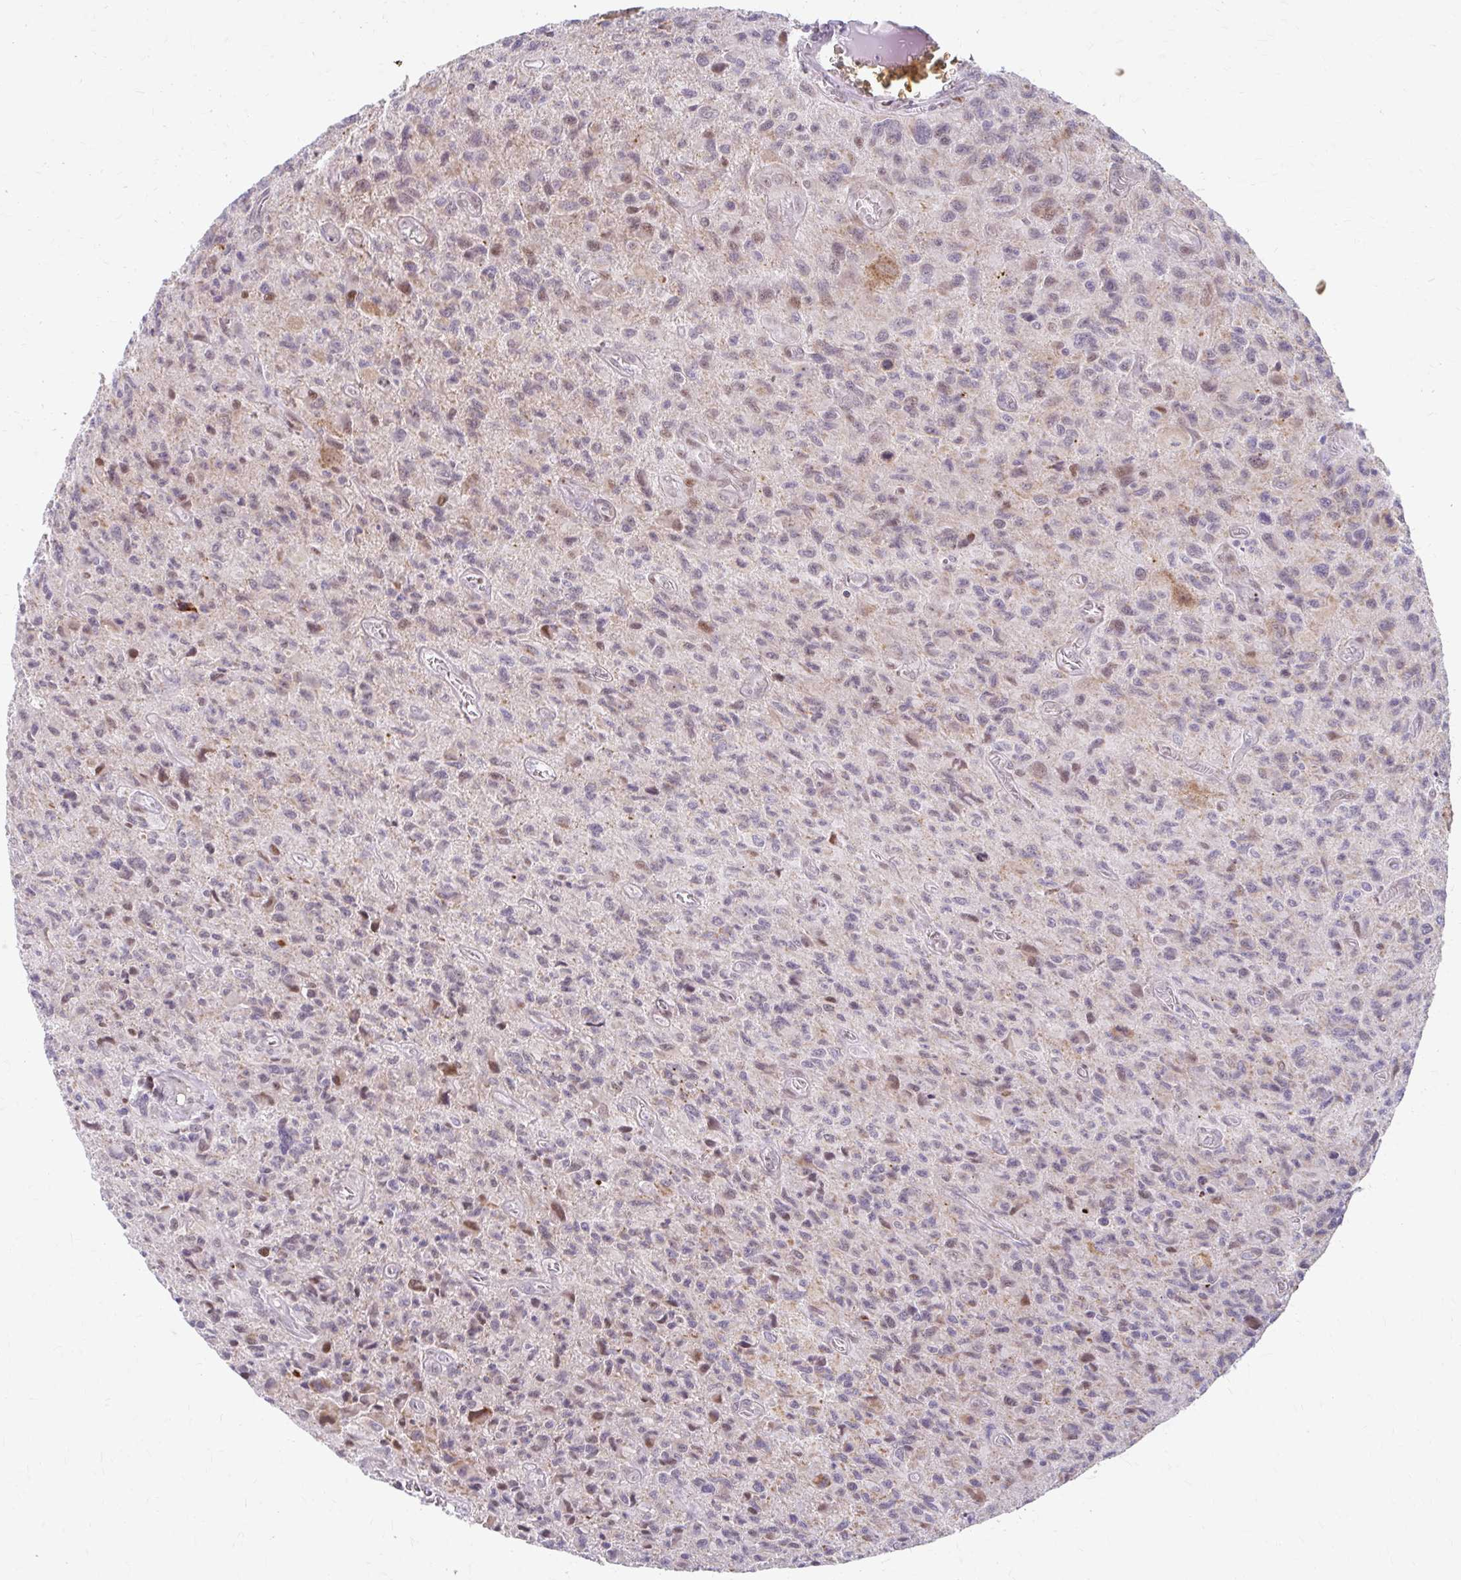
{"staining": {"intensity": "weak", "quantity": "<25%", "location": "nuclear"}, "tissue": "glioma", "cell_type": "Tumor cells", "image_type": "cancer", "snomed": [{"axis": "morphology", "description": "Glioma, malignant, High grade"}, {"axis": "topography", "description": "Brain"}], "caption": "Immunohistochemistry micrograph of neoplastic tissue: glioma stained with DAB (3,3'-diaminobenzidine) exhibits no significant protein expression in tumor cells.", "gene": "BEAN1", "patient": {"sex": "male", "age": 76}}